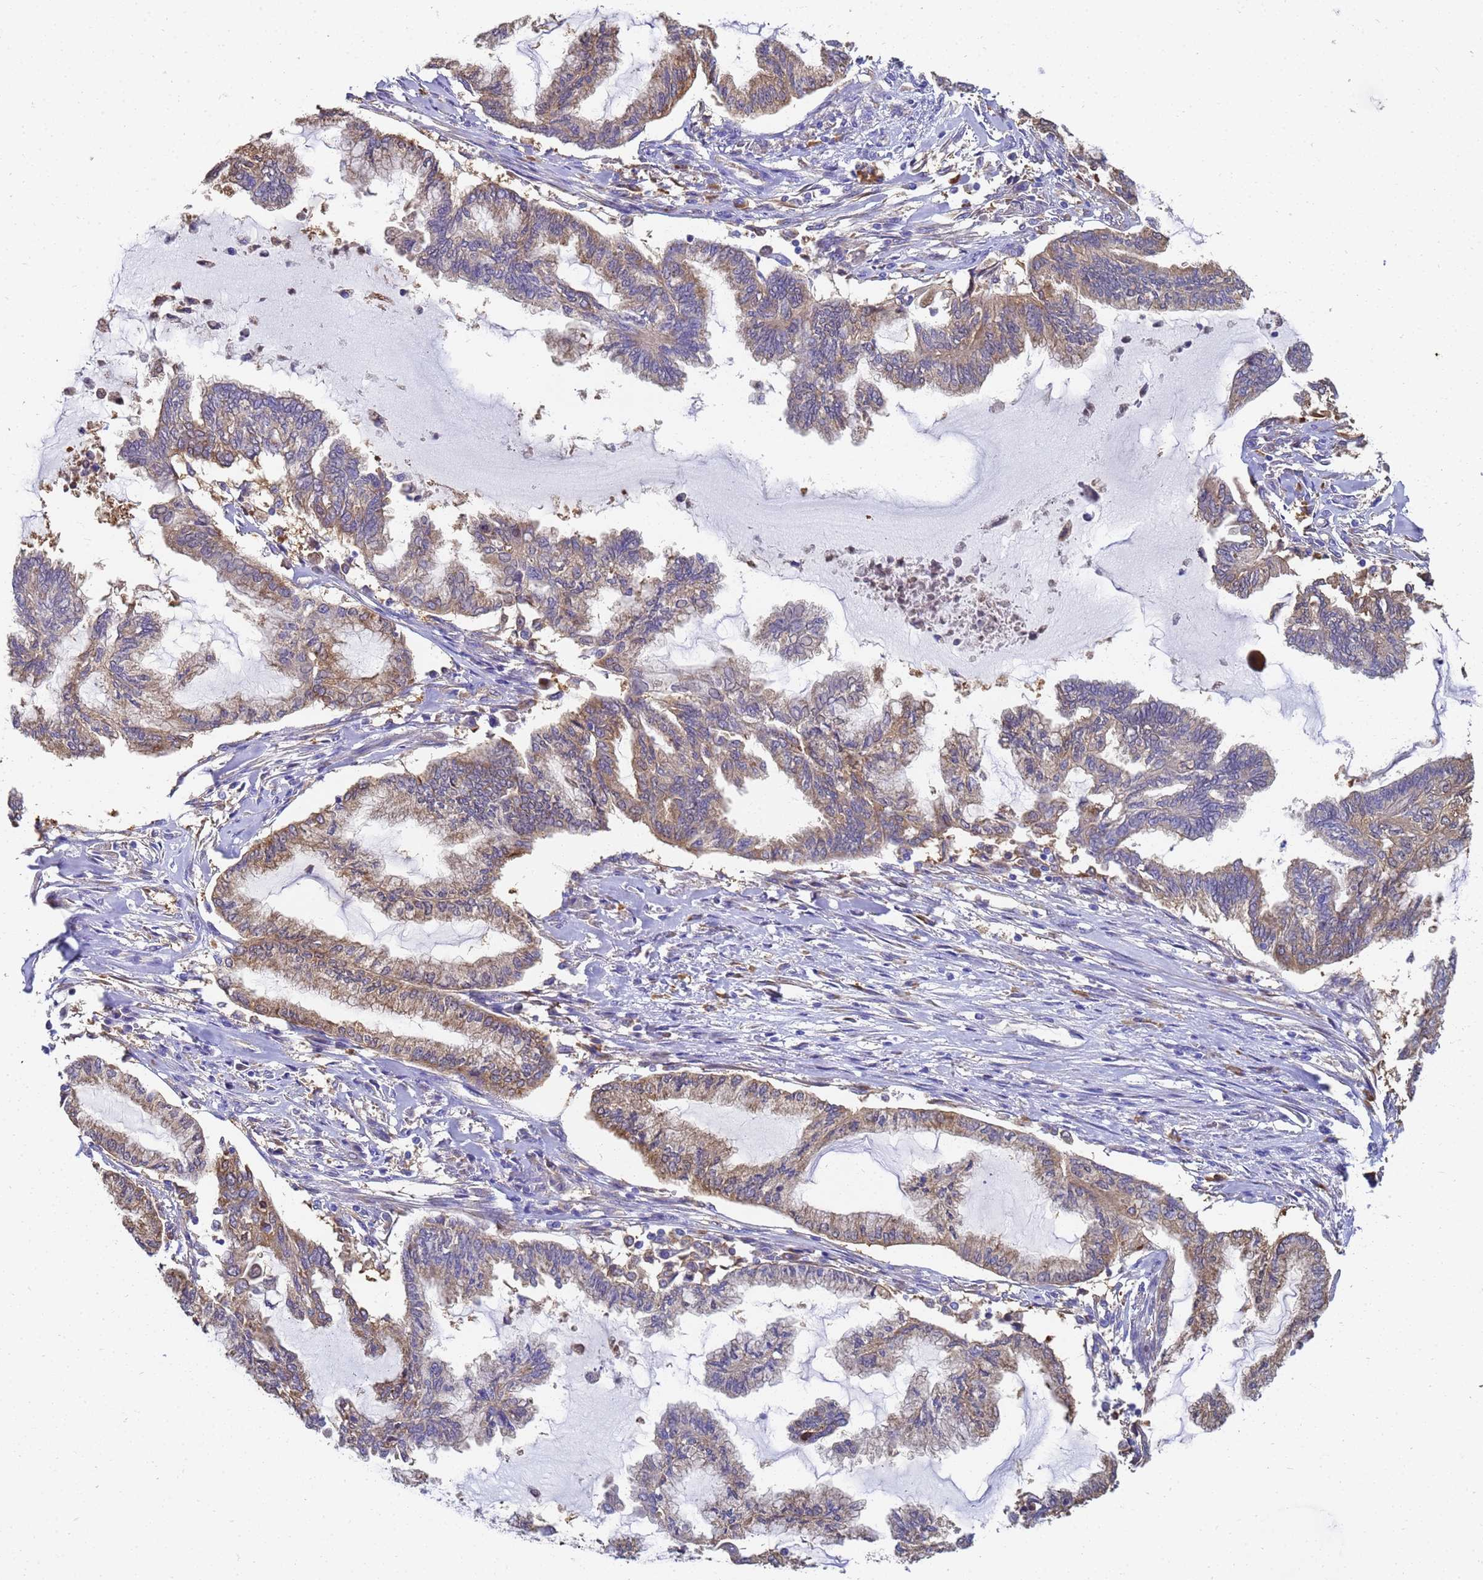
{"staining": {"intensity": "moderate", "quantity": ">75%", "location": "cytoplasmic/membranous"}, "tissue": "endometrial cancer", "cell_type": "Tumor cells", "image_type": "cancer", "snomed": [{"axis": "morphology", "description": "Adenocarcinoma, NOS"}, {"axis": "topography", "description": "Endometrium"}], "caption": "A high-resolution photomicrograph shows immunohistochemistry (IHC) staining of endometrial adenocarcinoma, which demonstrates moderate cytoplasmic/membranous positivity in approximately >75% of tumor cells. (brown staining indicates protein expression, while blue staining denotes nuclei).", "gene": "NME1-NME2", "patient": {"sex": "female", "age": 86}}